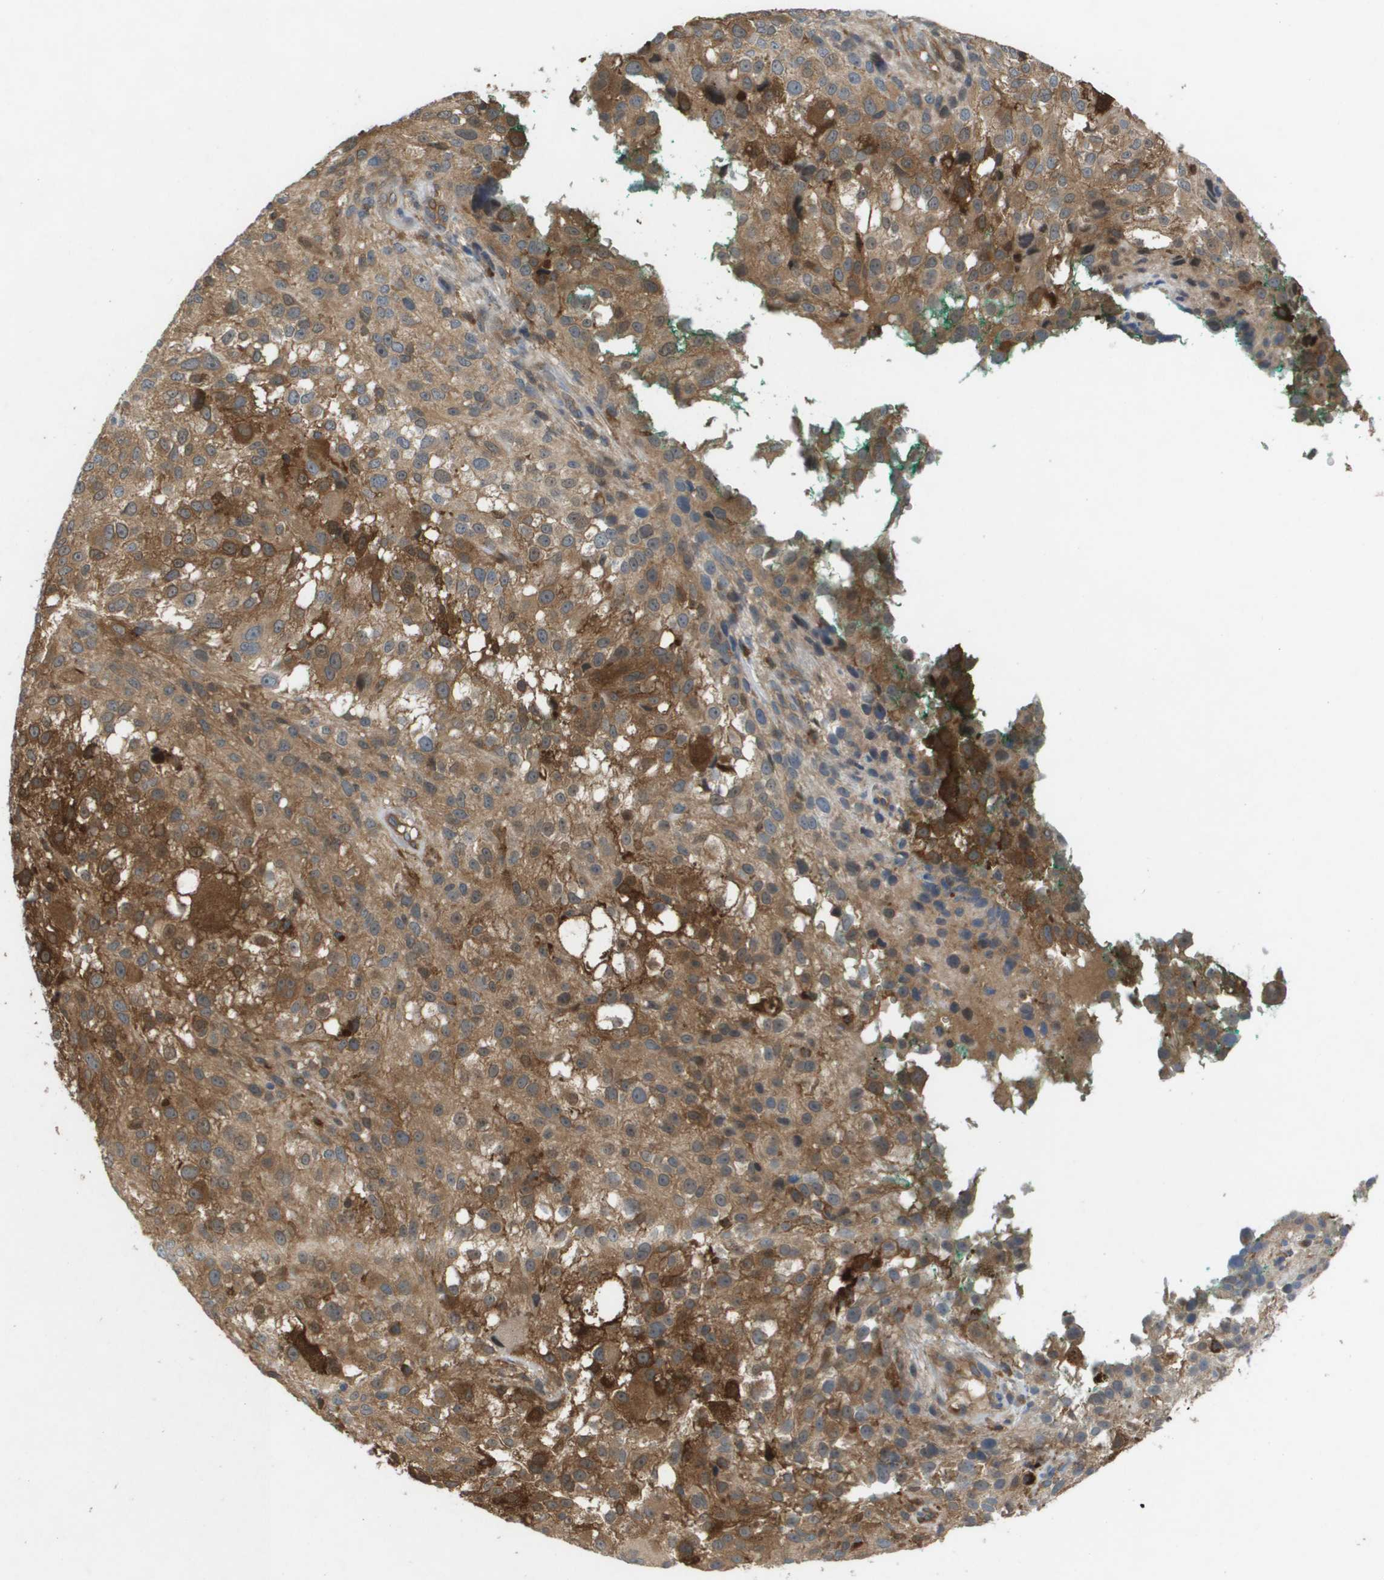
{"staining": {"intensity": "moderate", "quantity": ">75%", "location": "cytoplasmic/membranous"}, "tissue": "melanoma", "cell_type": "Tumor cells", "image_type": "cancer", "snomed": [{"axis": "morphology", "description": "Necrosis, NOS"}, {"axis": "morphology", "description": "Malignant melanoma, NOS"}, {"axis": "topography", "description": "Skin"}], "caption": "The histopathology image reveals staining of malignant melanoma, revealing moderate cytoplasmic/membranous protein expression (brown color) within tumor cells.", "gene": "PALD1", "patient": {"sex": "female", "age": 87}}